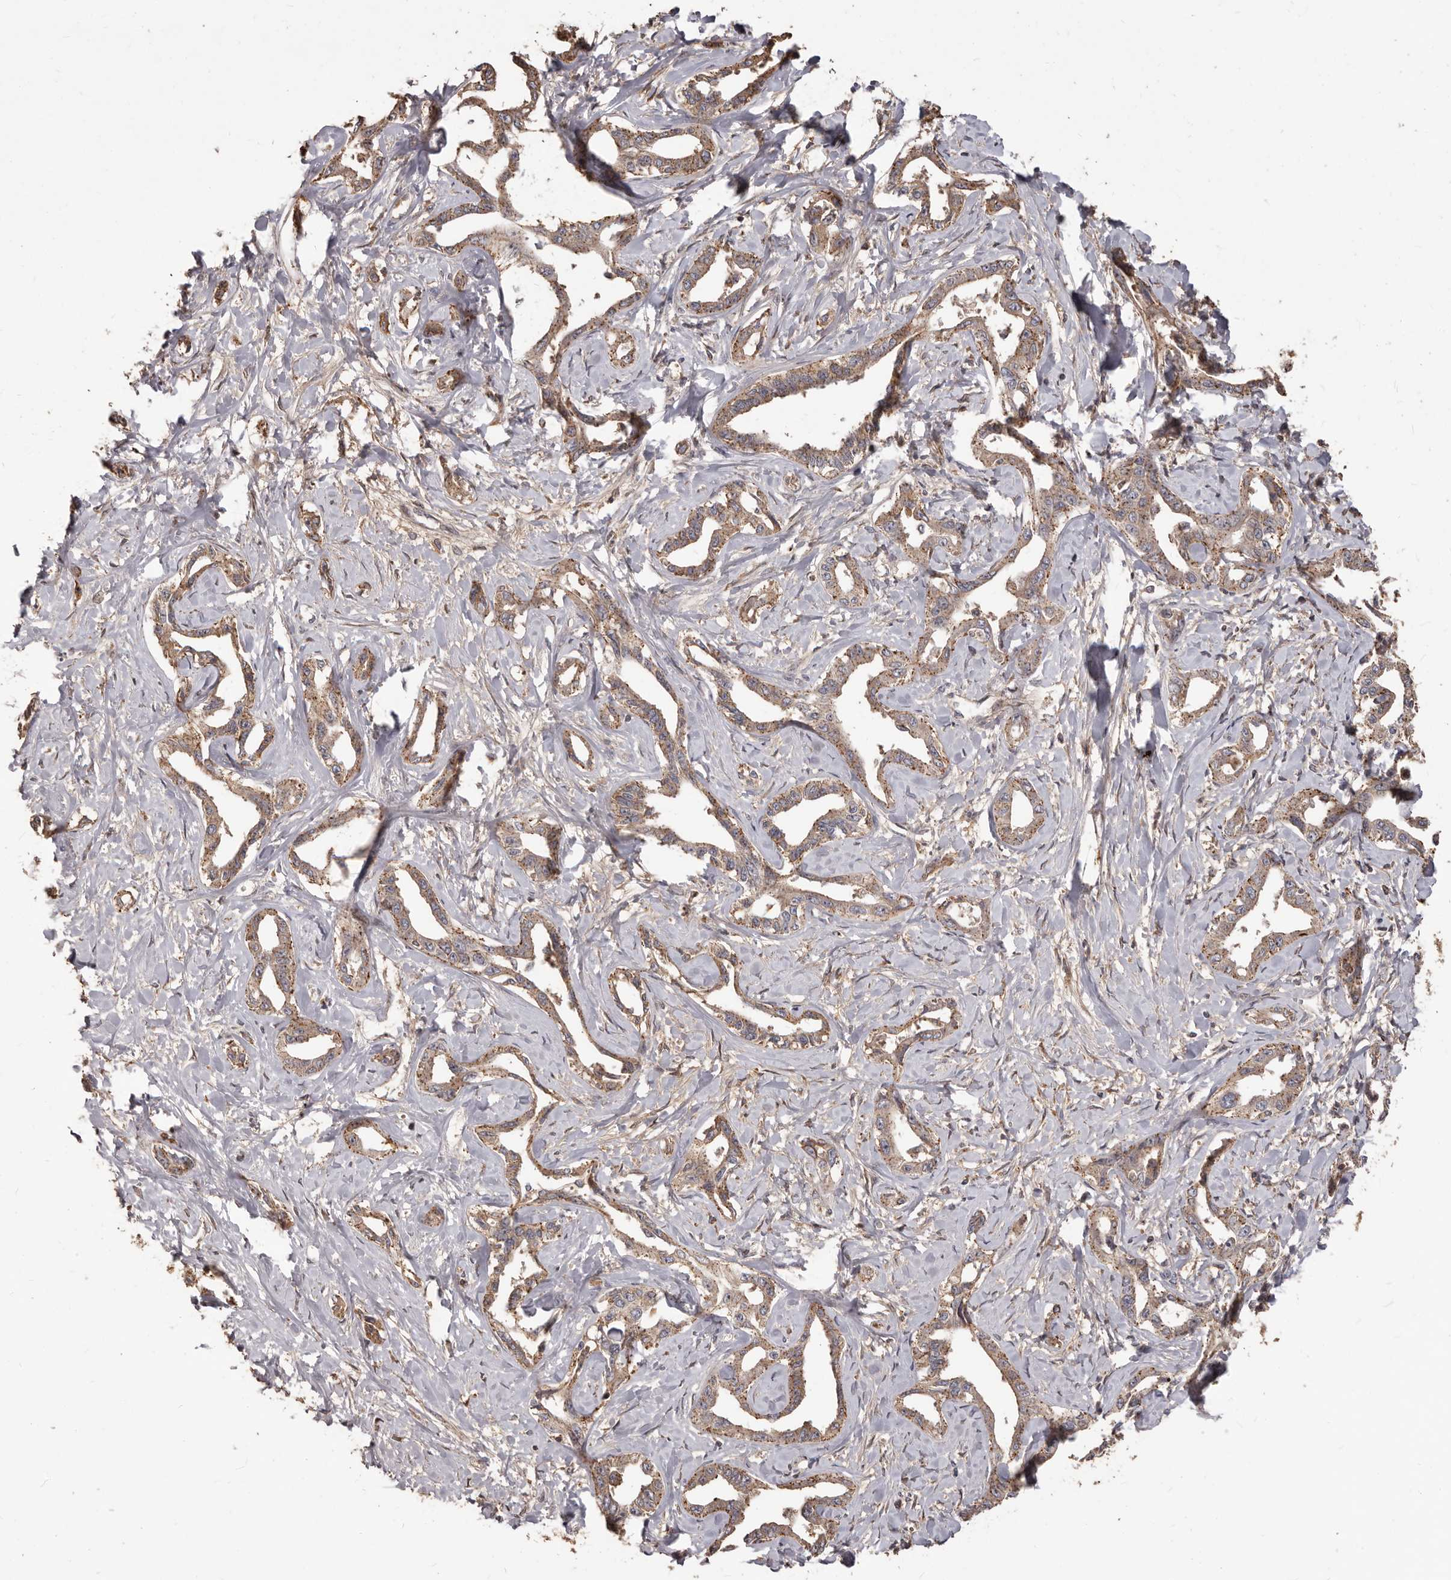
{"staining": {"intensity": "moderate", "quantity": ">75%", "location": "cytoplasmic/membranous"}, "tissue": "liver cancer", "cell_type": "Tumor cells", "image_type": "cancer", "snomed": [{"axis": "morphology", "description": "Cholangiocarcinoma"}, {"axis": "topography", "description": "Liver"}], "caption": "DAB immunohistochemical staining of liver cancer exhibits moderate cytoplasmic/membranous protein positivity in about >75% of tumor cells.", "gene": "MTO1", "patient": {"sex": "male", "age": 59}}